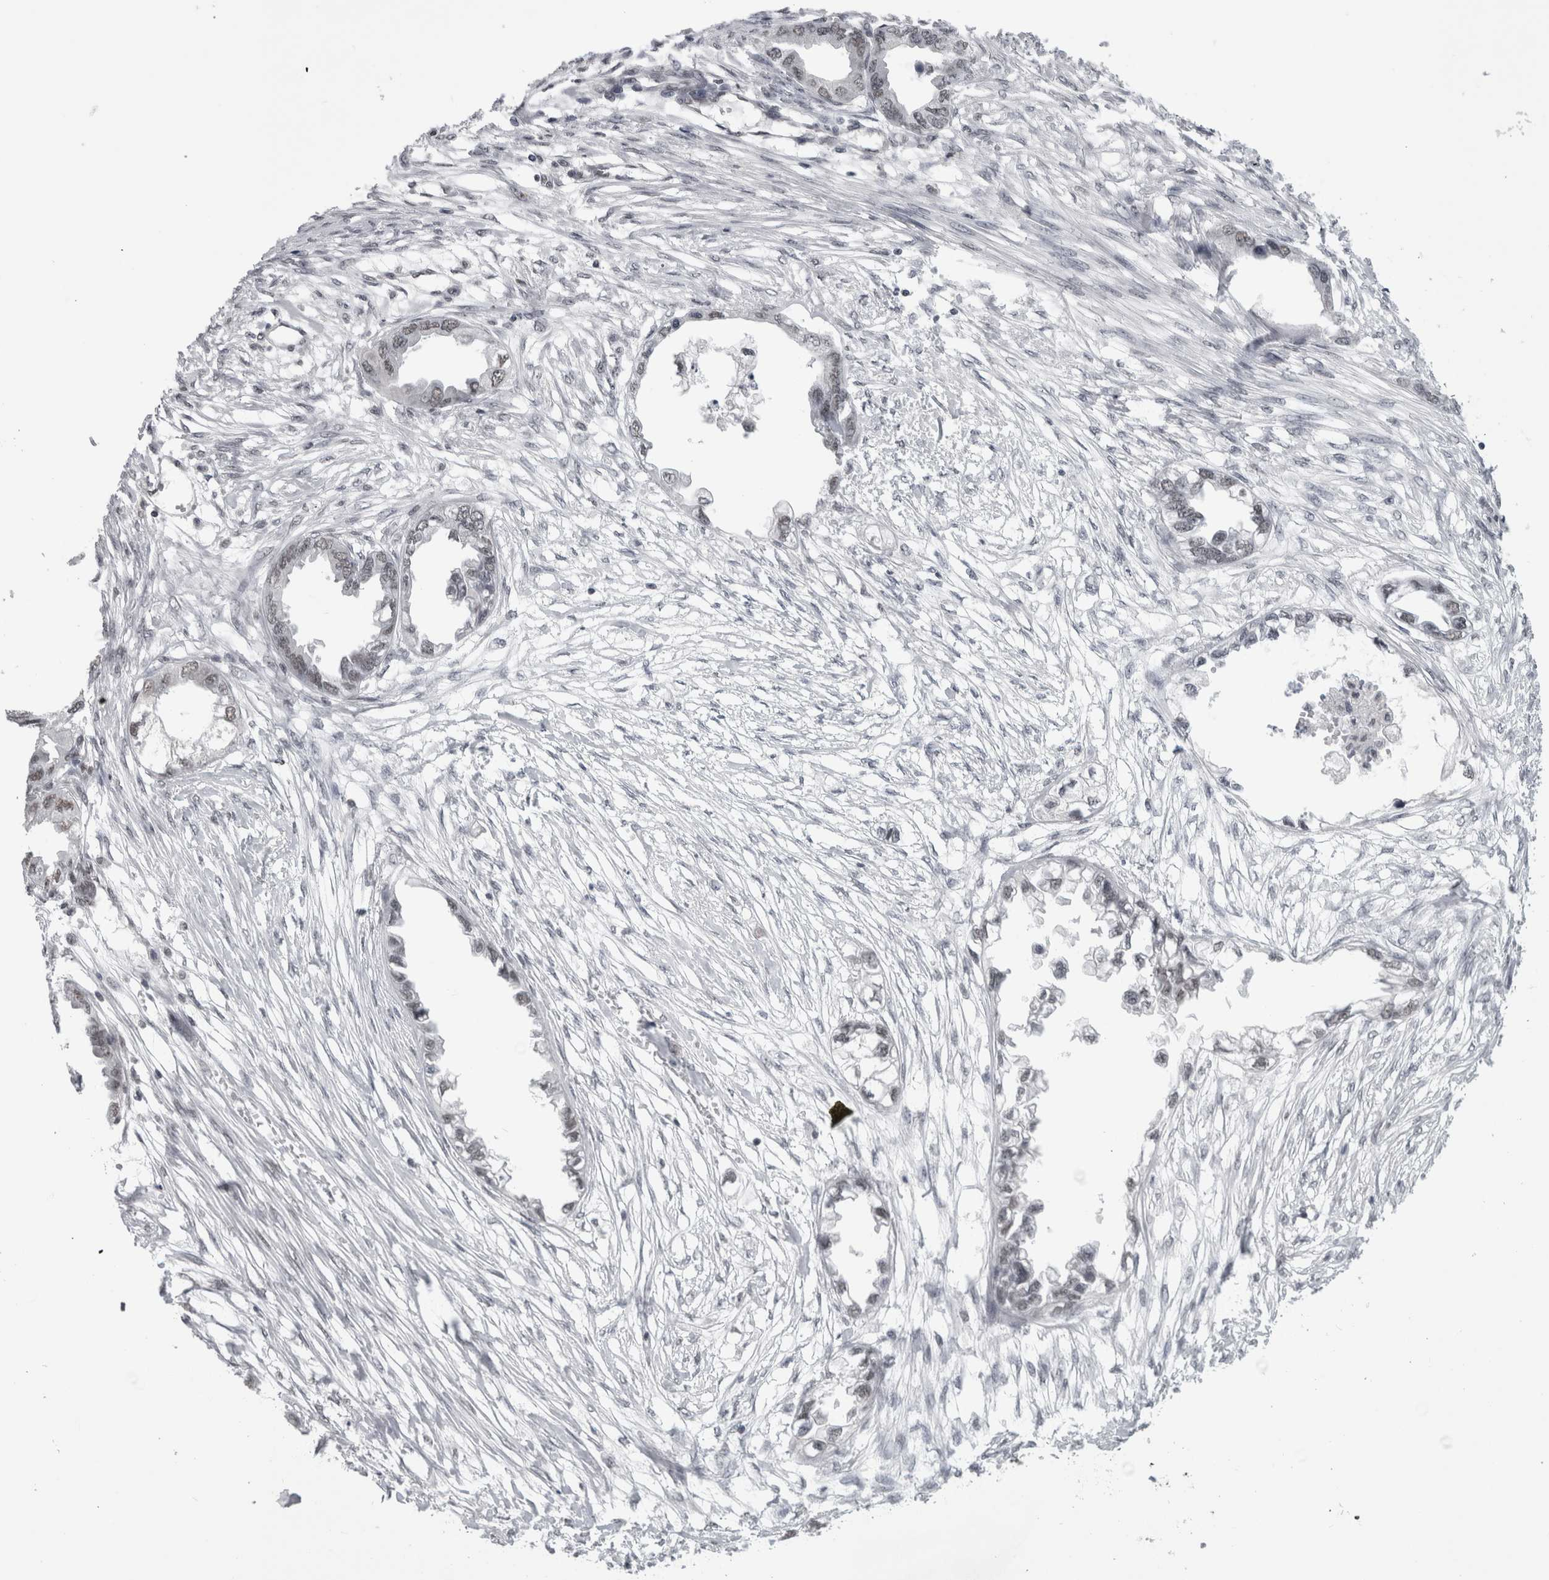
{"staining": {"intensity": "weak", "quantity": ">75%", "location": "nuclear"}, "tissue": "endometrial cancer", "cell_type": "Tumor cells", "image_type": "cancer", "snomed": [{"axis": "morphology", "description": "Adenocarcinoma, NOS"}, {"axis": "morphology", "description": "Adenocarcinoma, metastatic, NOS"}, {"axis": "topography", "description": "Adipose tissue"}, {"axis": "topography", "description": "Endometrium"}], "caption": "Immunohistochemical staining of human adenocarcinoma (endometrial) reveals low levels of weak nuclear protein positivity in about >75% of tumor cells.", "gene": "PSMB2", "patient": {"sex": "female", "age": 67}}